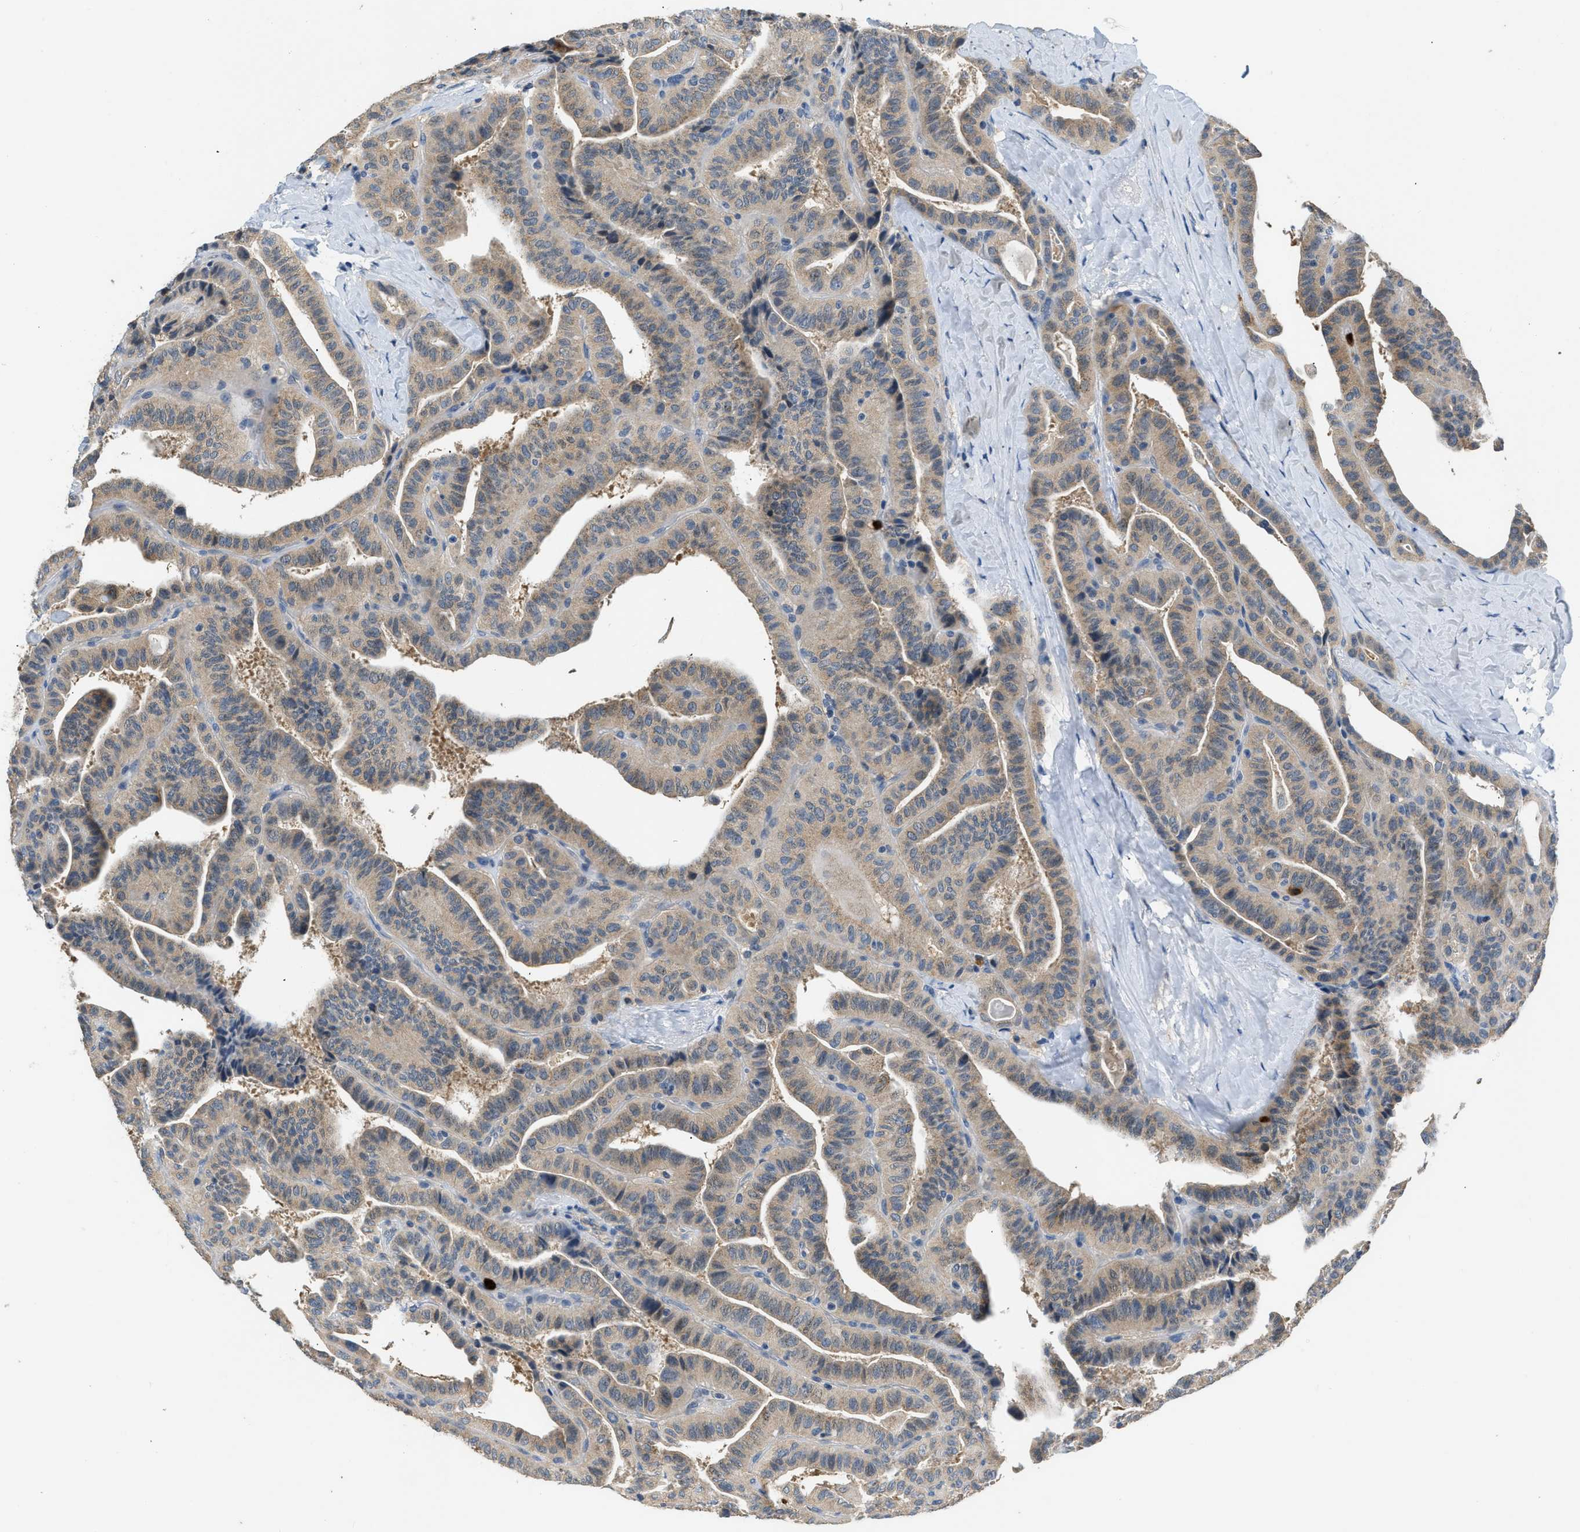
{"staining": {"intensity": "weak", "quantity": ">75%", "location": "cytoplasmic/membranous"}, "tissue": "thyroid cancer", "cell_type": "Tumor cells", "image_type": "cancer", "snomed": [{"axis": "morphology", "description": "Papillary adenocarcinoma, NOS"}, {"axis": "topography", "description": "Thyroid gland"}], "caption": "Immunohistochemical staining of human thyroid papillary adenocarcinoma shows low levels of weak cytoplasmic/membranous positivity in approximately >75% of tumor cells.", "gene": "TOMM34", "patient": {"sex": "male", "age": 77}}